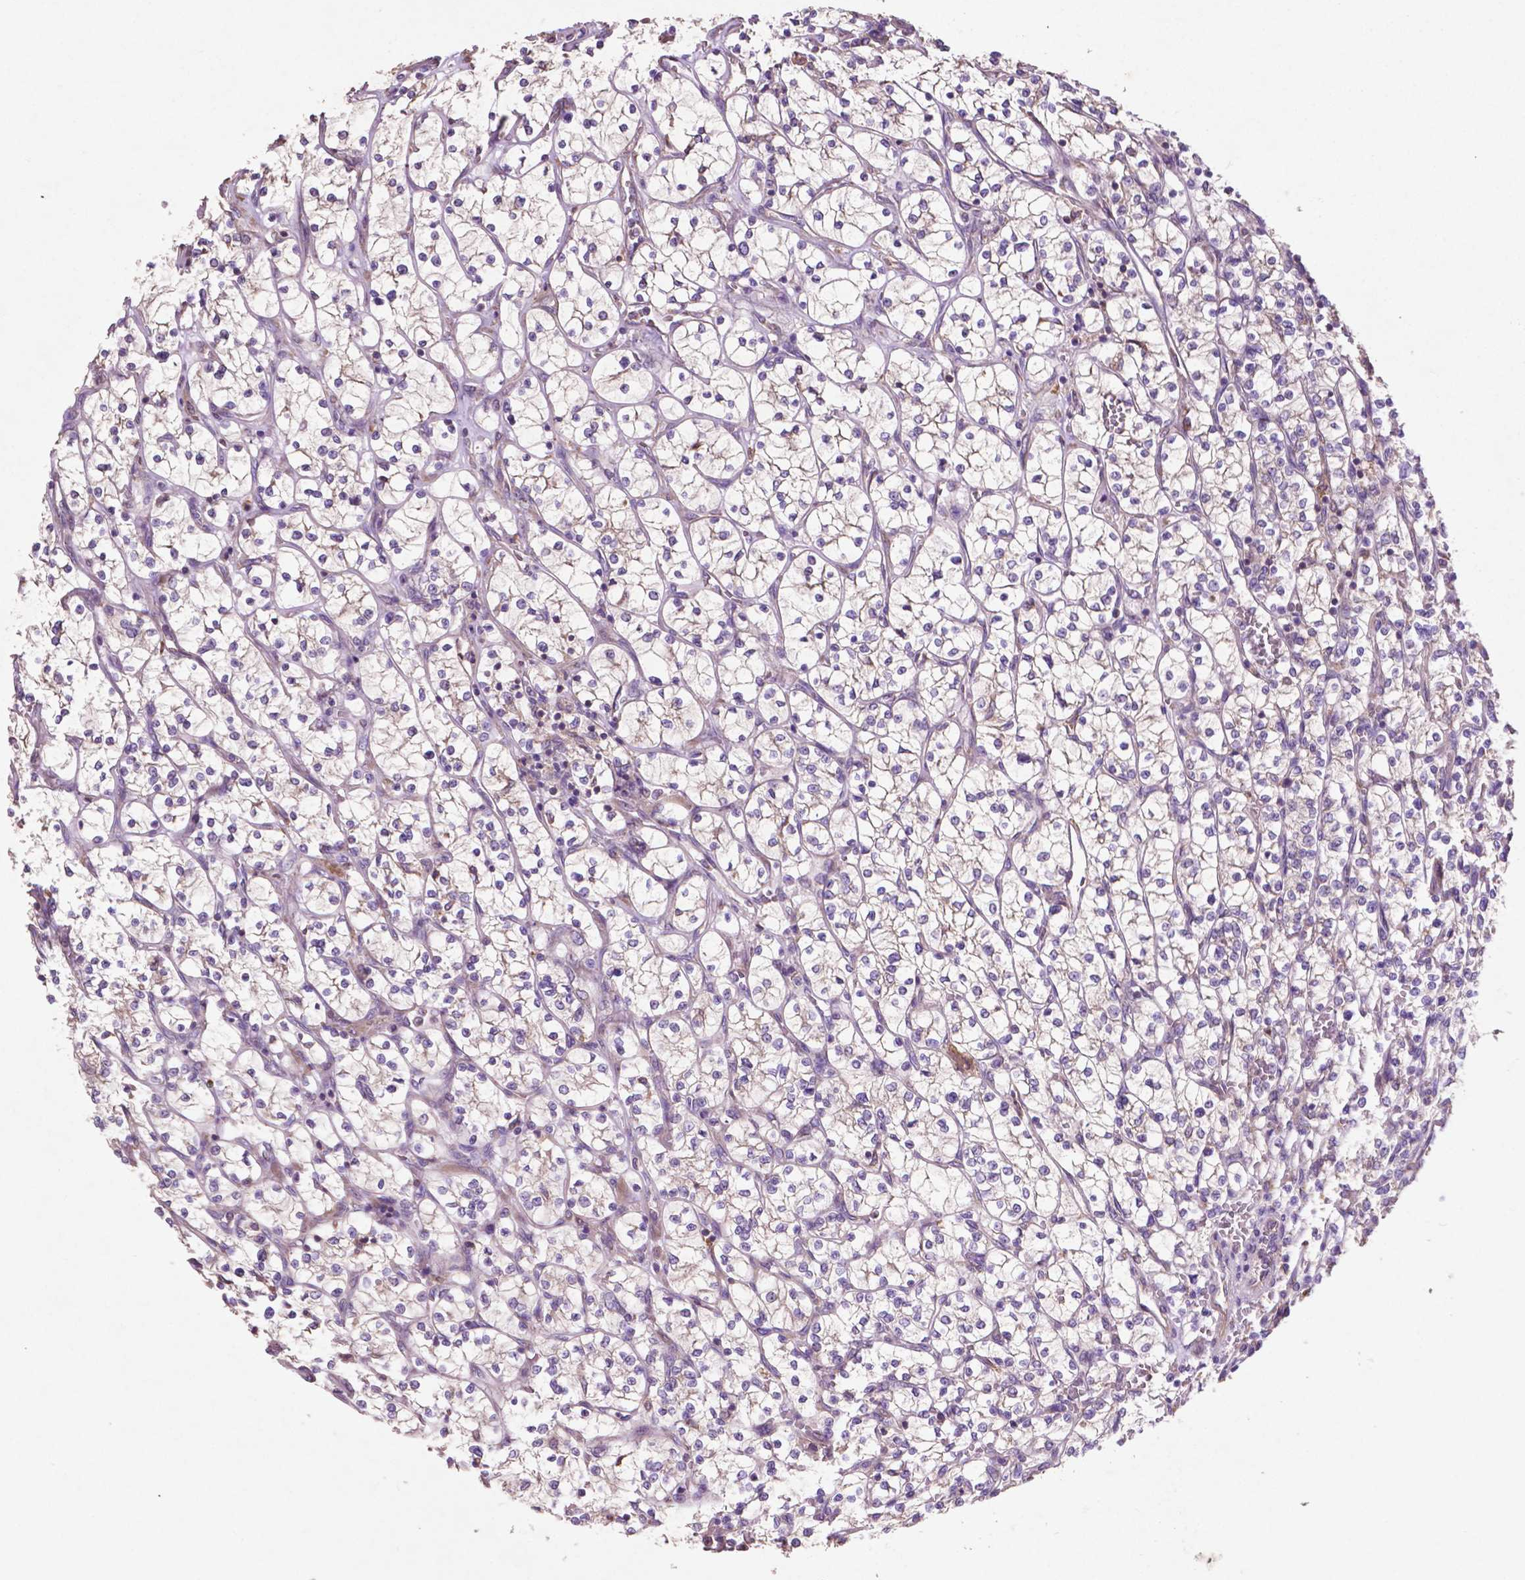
{"staining": {"intensity": "negative", "quantity": "none", "location": "none"}, "tissue": "renal cancer", "cell_type": "Tumor cells", "image_type": "cancer", "snomed": [{"axis": "morphology", "description": "Adenocarcinoma, NOS"}, {"axis": "topography", "description": "Kidney"}], "caption": "Immunohistochemistry micrograph of neoplastic tissue: adenocarcinoma (renal) stained with DAB (3,3'-diaminobenzidine) demonstrates no significant protein expression in tumor cells.", "gene": "MBTPS1", "patient": {"sex": "female", "age": 64}}